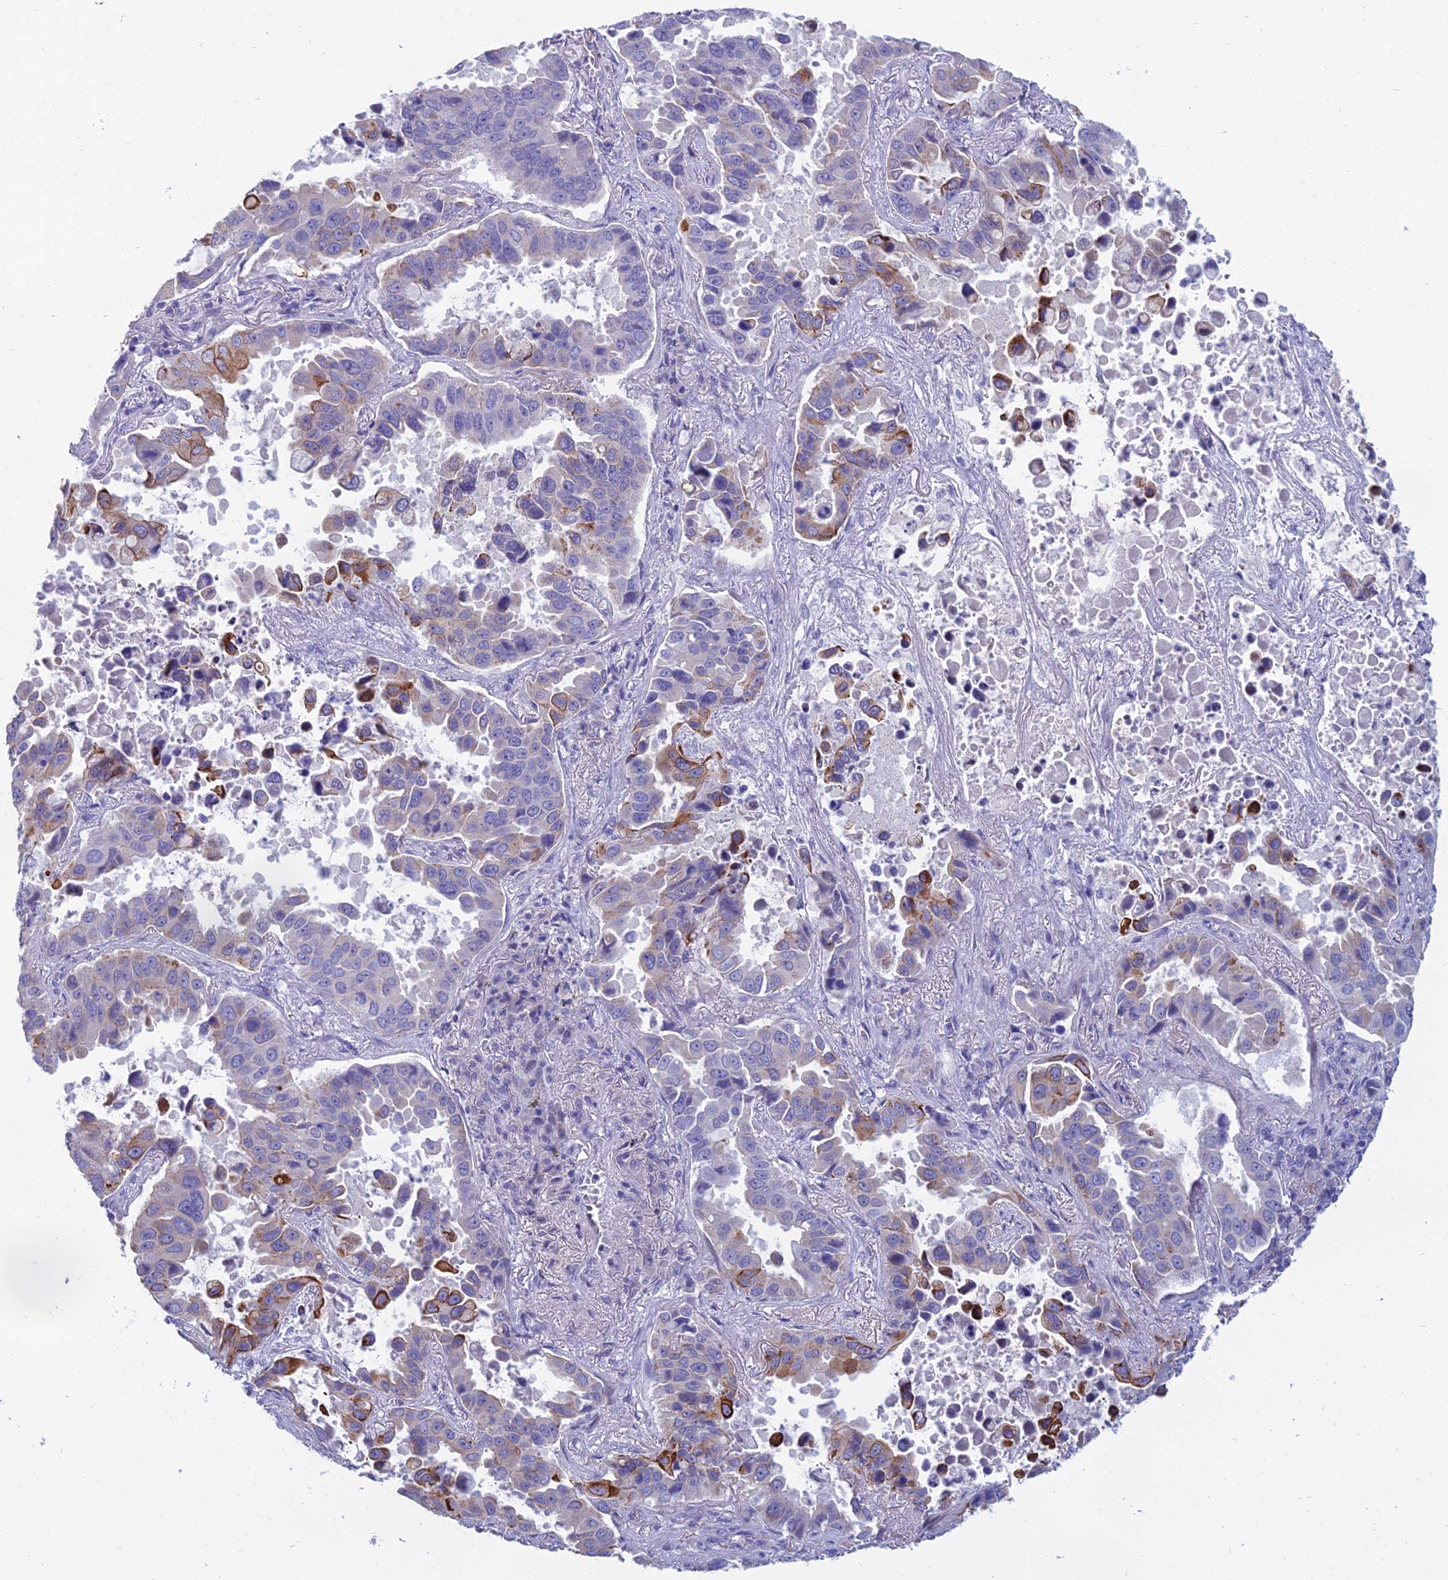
{"staining": {"intensity": "moderate", "quantity": "<25%", "location": "cytoplasmic/membranous"}, "tissue": "lung cancer", "cell_type": "Tumor cells", "image_type": "cancer", "snomed": [{"axis": "morphology", "description": "Adenocarcinoma, NOS"}, {"axis": "topography", "description": "Lung"}], "caption": "Tumor cells demonstrate low levels of moderate cytoplasmic/membranous staining in approximately <25% of cells in lung adenocarcinoma.", "gene": "SPTLC3", "patient": {"sex": "male", "age": 64}}